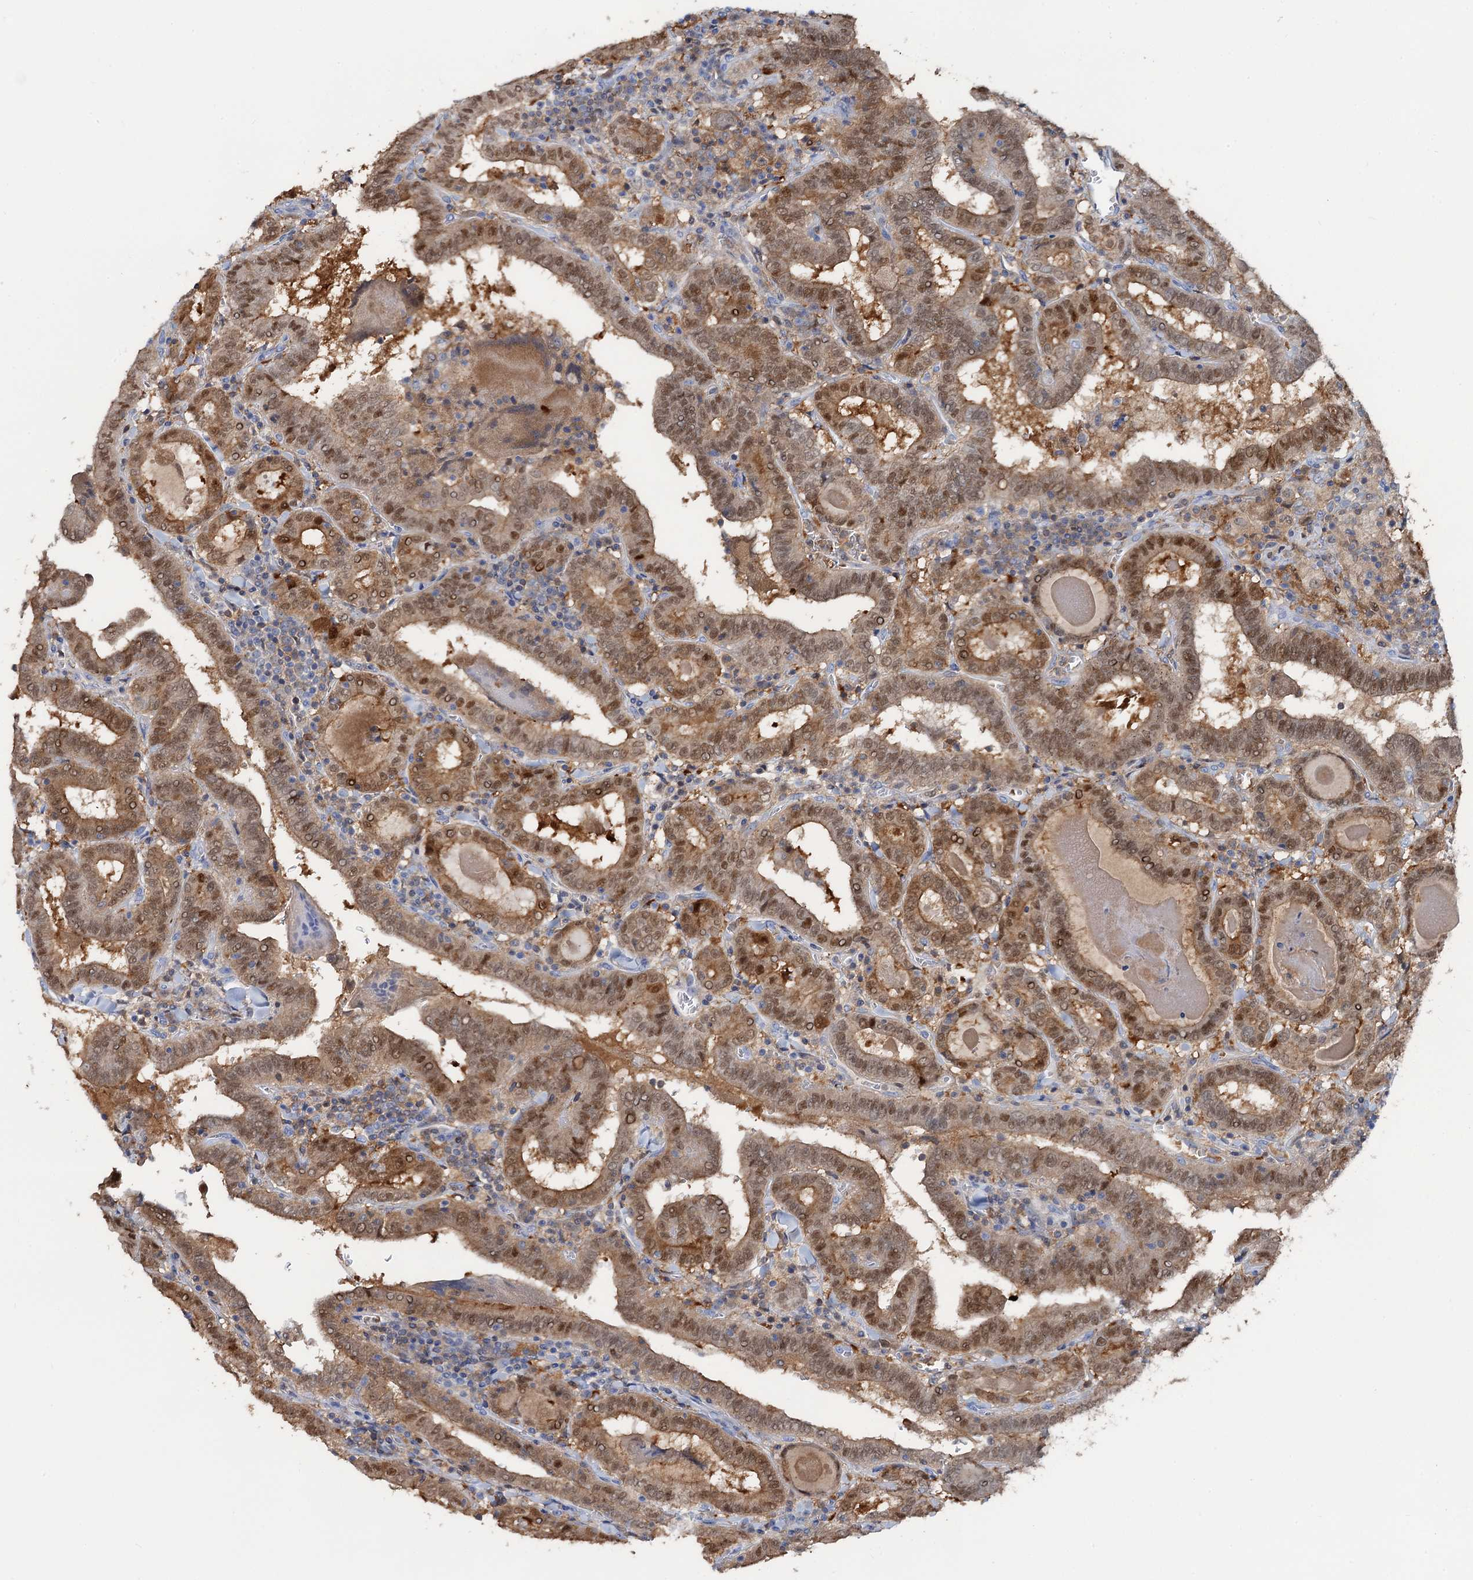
{"staining": {"intensity": "moderate", "quantity": ">75%", "location": "cytoplasmic/membranous,nuclear"}, "tissue": "thyroid cancer", "cell_type": "Tumor cells", "image_type": "cancer", "snomed": [{"axis": "morphology", "description": "Papillary adenocarcinoma, NOS"}, {"axis": "topography", "description": "Thyroid gland"}], "caption": "Immunohistochemical staining of human thyroid papillary adenocarcinoma displays moderate cytoplasmic/membranous and nuclear protein positivity in approximately >75% of tumor cells.", "gene": "FAH", "patient": {"sex": "female", "age": 72}}